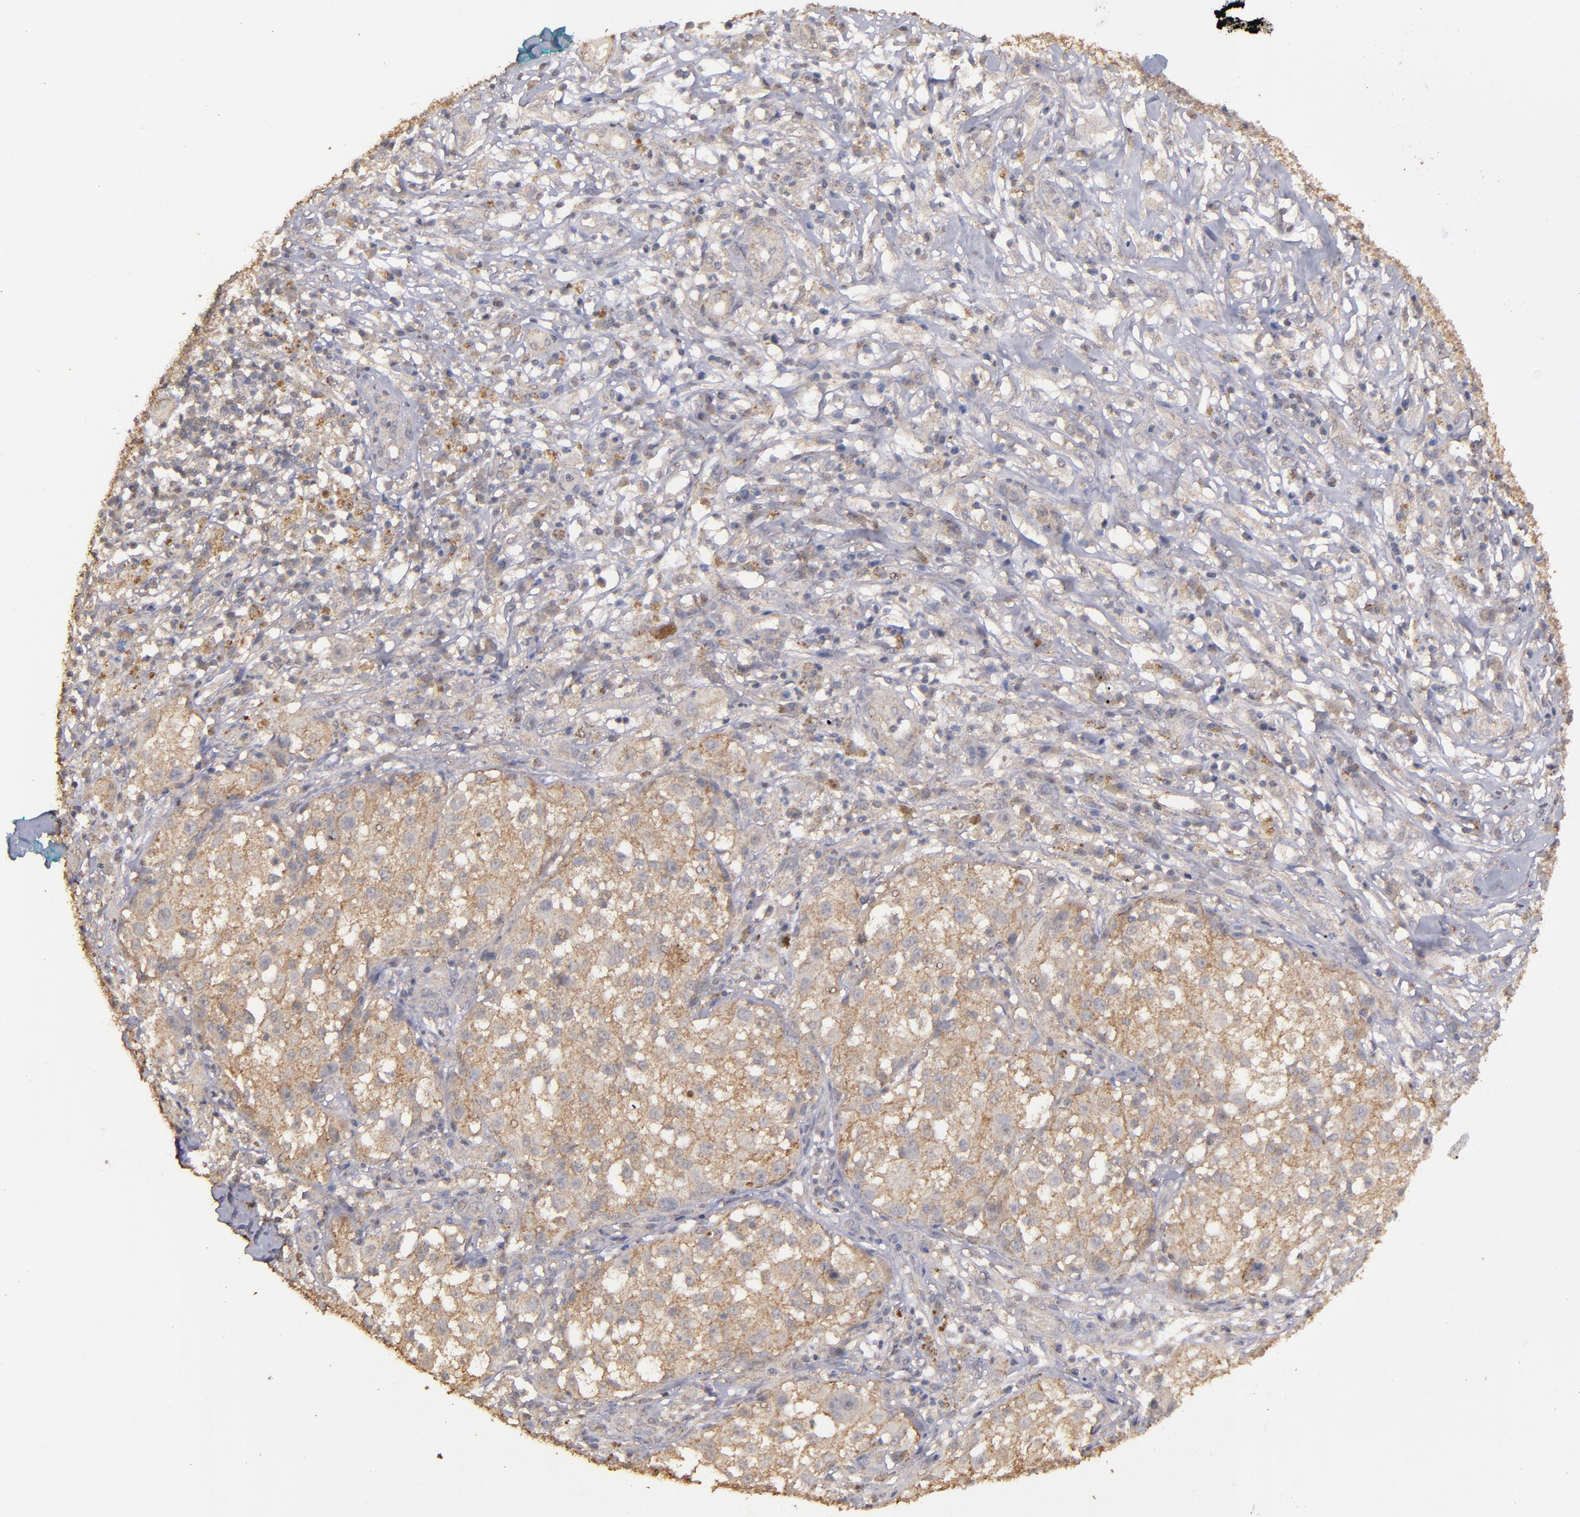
{"staining": {"intensity": "weak", "quantity": ">75%", "location": "cytoplasmic/membranous"}, "tissue": "melanoma", "cell_type": "Tumor cells", "image_type": "cancer", "snomed": [{"axis": "morphology", "description": "Necrosis, NOS"}, {"axis": "morphology", "description": "Malignant melanoma, NOS"}, {"axis": "topography", "description": "Skin"}], "caption": "IHC staining of melanoma, which shows low levels of weak cytoplasmic/membranous positivity in about >75% of tumor cells indicating weak cytoplasmic/membranous protein staining. The staining was performed using DAB (3,3'-diaminobenzidine) (brown) for protein detection and nuclei were counterstained in hematoxylin (blue).", "gene": "FAT1", "patient": {"sex": "female", "age": 87}}